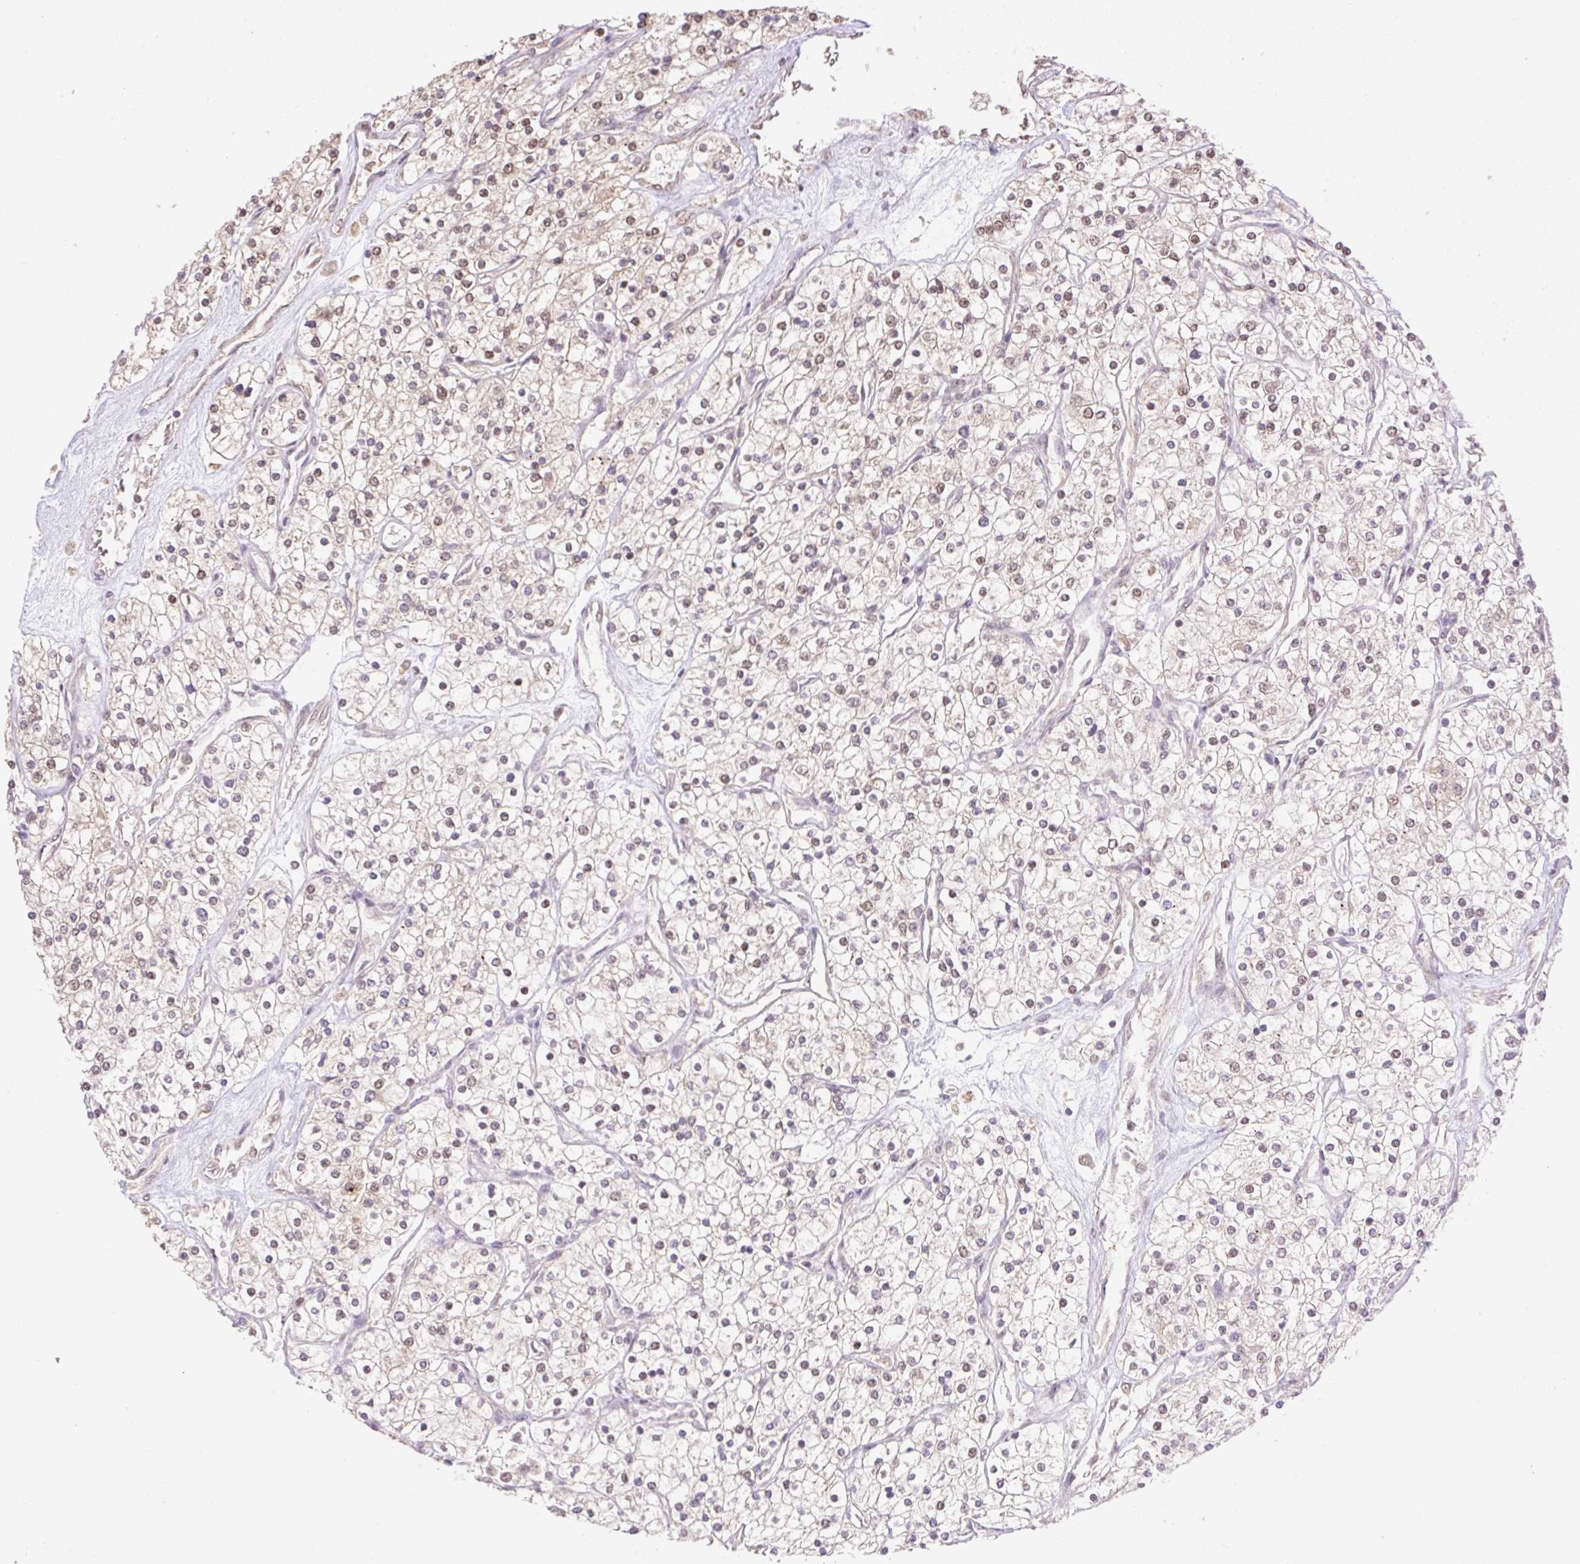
{"staining": {"intensity": "weak", "quantity": "25%-75%", "location": "cytoplasmic/membranous,nuclear"}, "tissue": "renal cancer", "cell_type": "Tumor cells", "image_type": "cancer", "snomed": [{"axis": "morphology", "description": "Adenocarcinoma, NOS"}, {"axis": "topography", "description": "Kidney"}], "caption": "This photomicrograph exhibits immunohistochemistry staining of human renal cancer (adenocarcinoma), with low weak cytoplasmic/membranous and nuclear positivity in approximately 25%-75% of tumor cells.", "gene": "VPS25", "patient": {"sex": "male", "age": 80}}